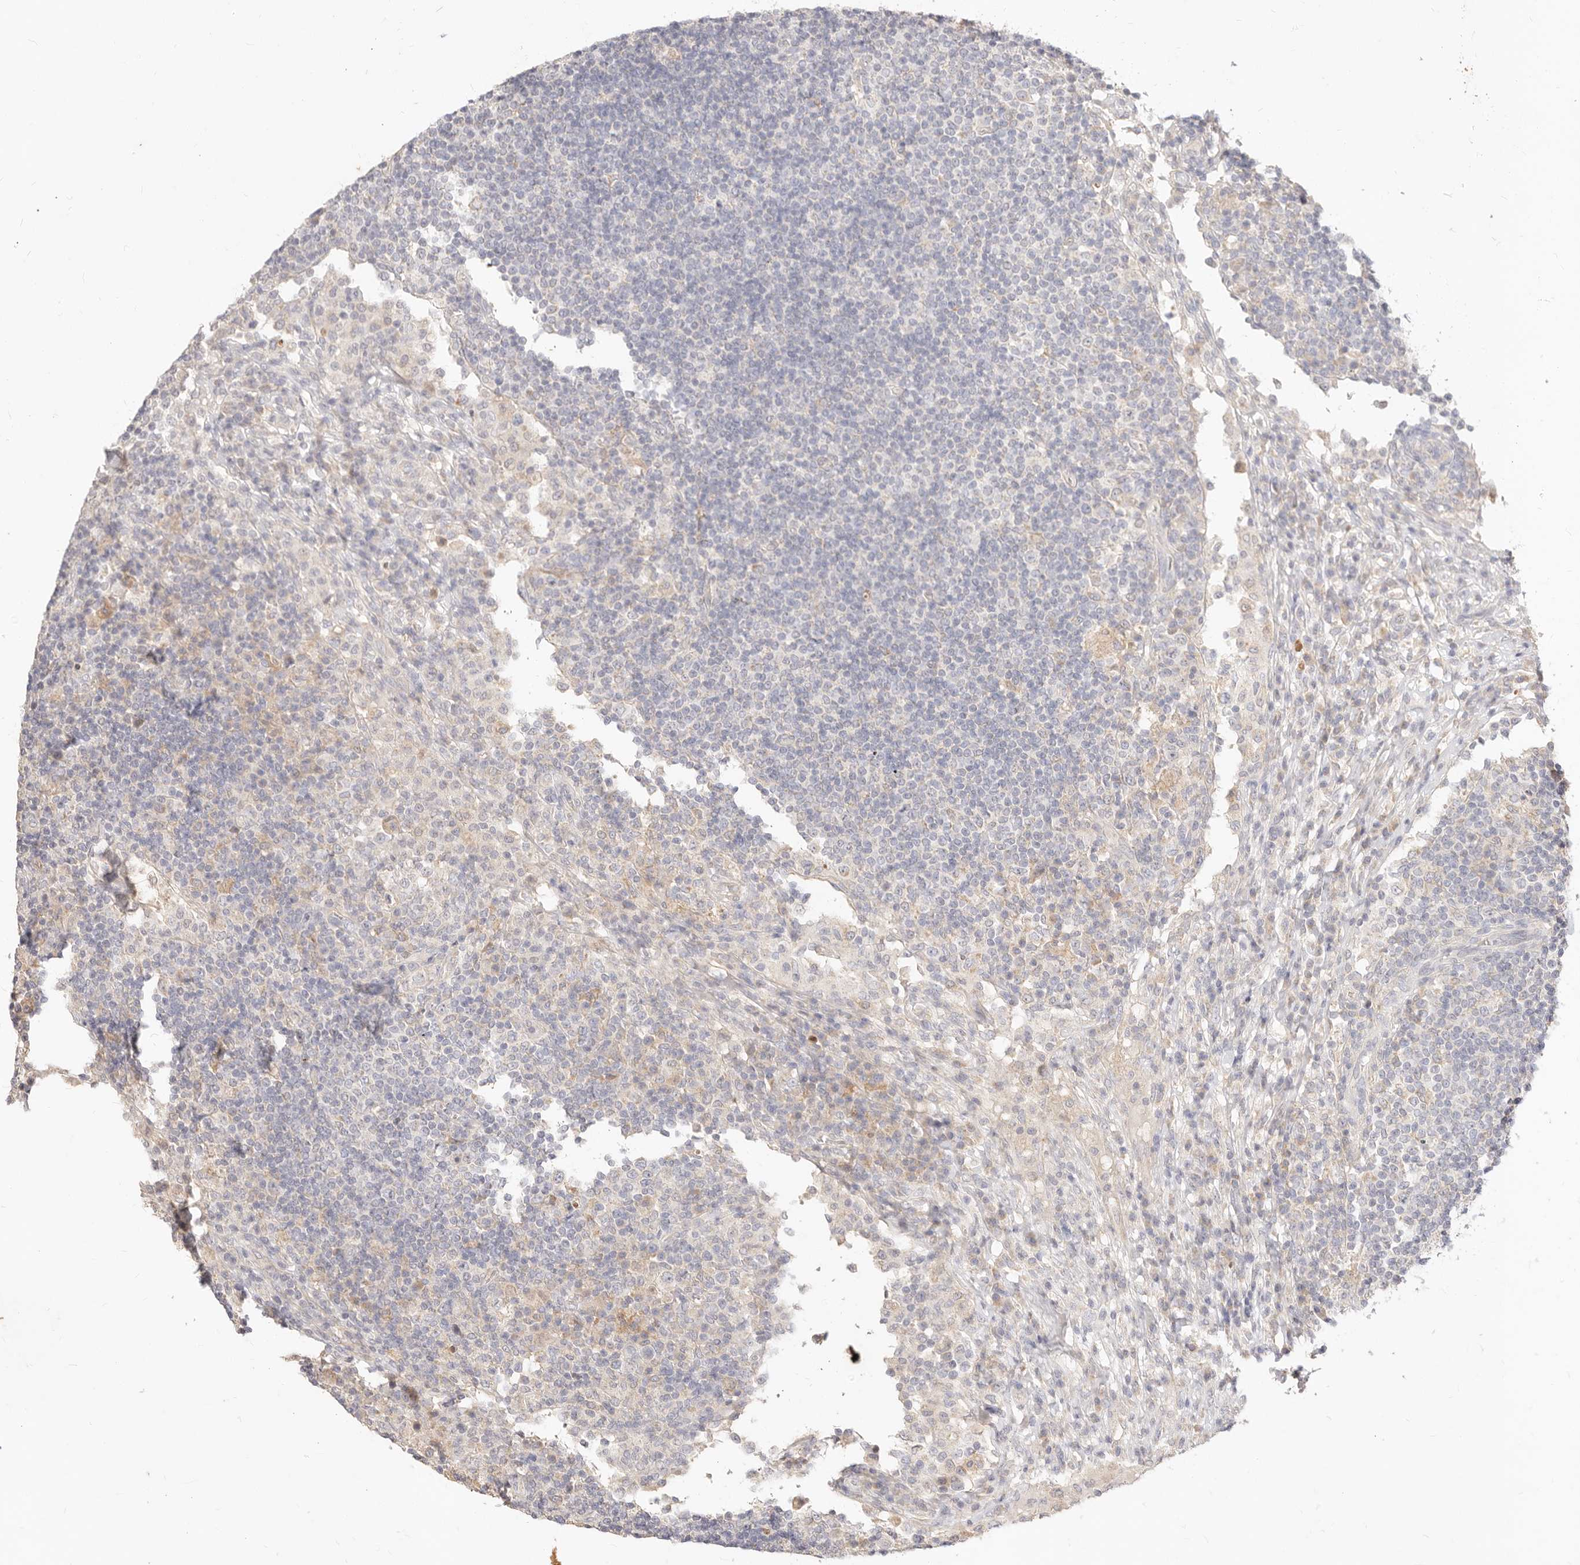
{"staining": {"intensity": "negative", "quantity": "none", "location": "none"}, "tissue": "lymph node", "cell_type": "Germinal center cells", "image_type": "normal", "snomed": [{"axis": "morphology", "description": "Normal tissue, NOS"}, {"axis": "topography", "description": "Lymph node"}], "caption": "Protein analysis of unremarkable lymph node reveals no significant positivity in germinal center cells.", "gene": "ACOX1", "patient": {"sex": "female", "age": 53}}